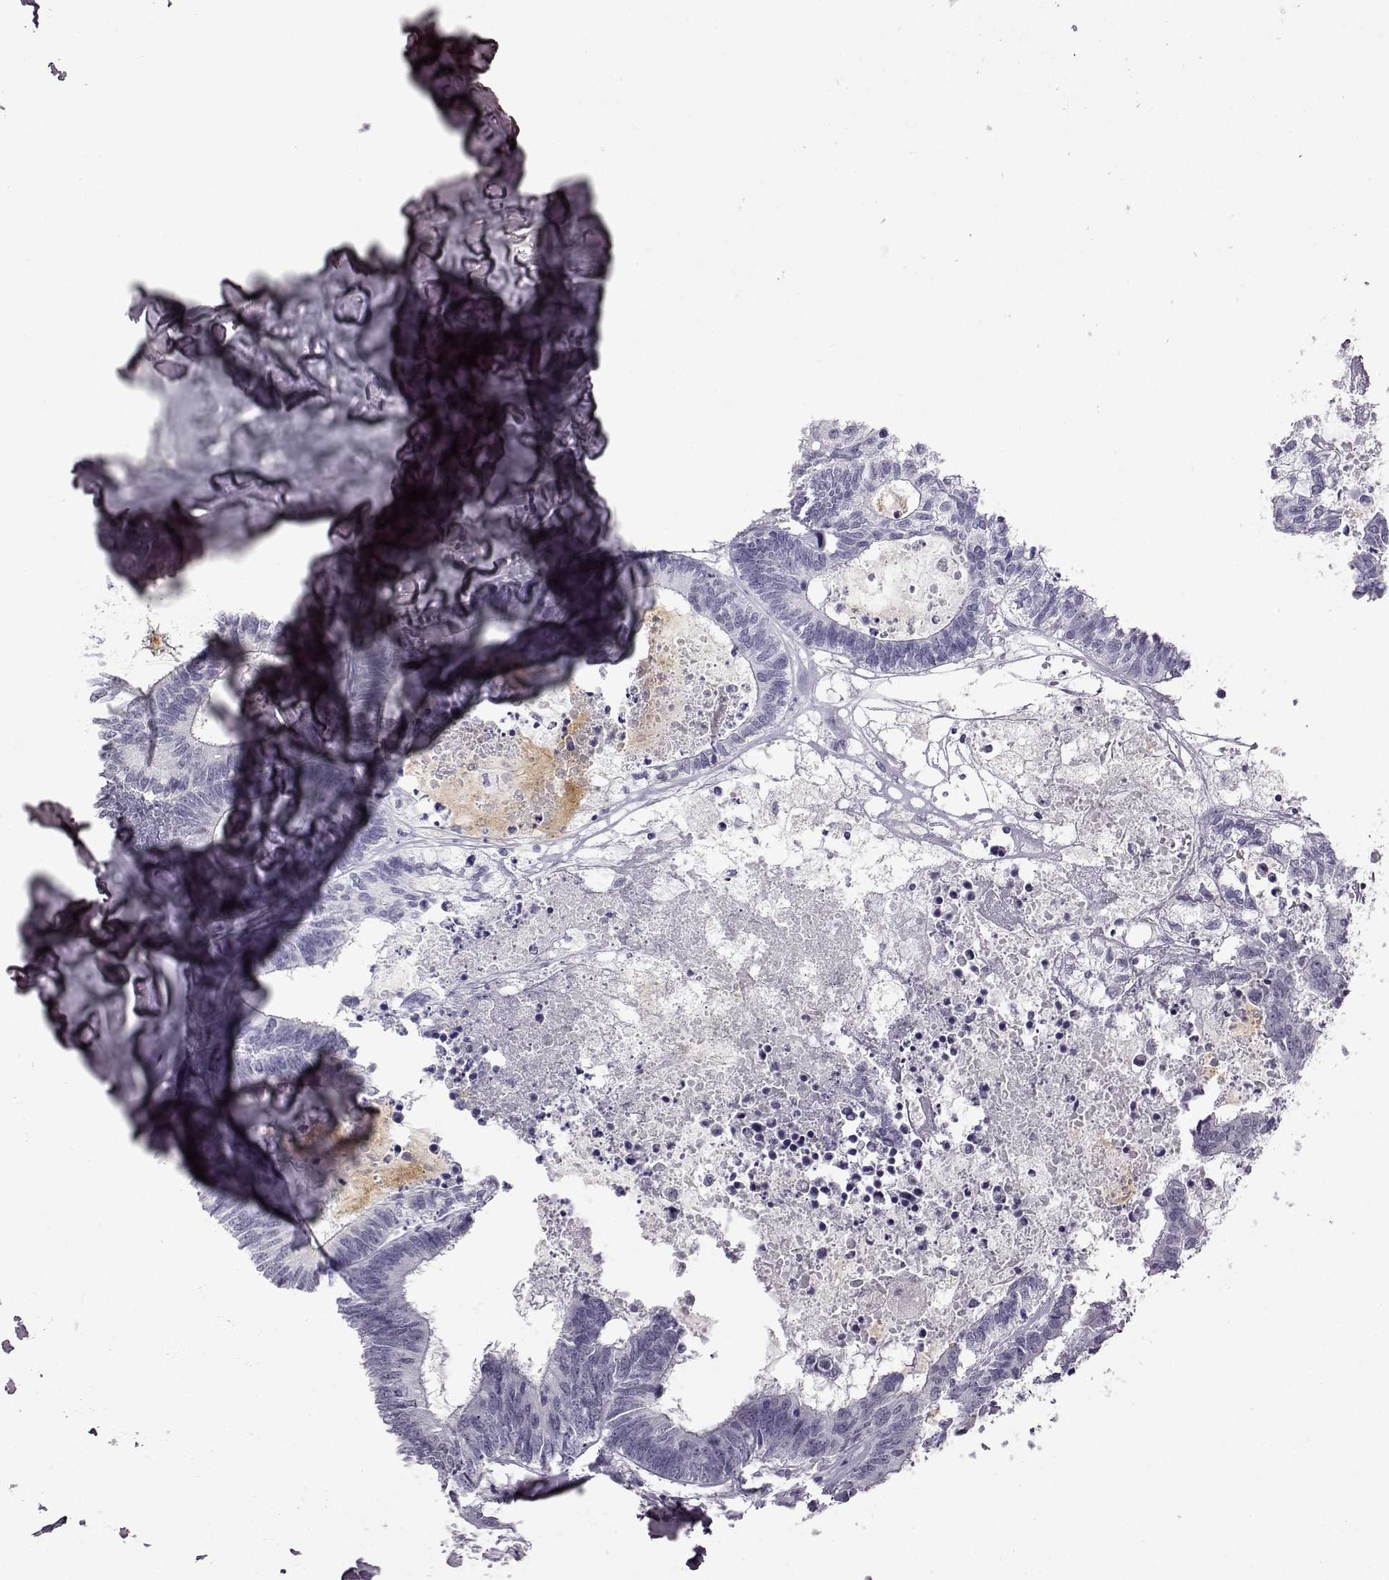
{"staining": {"intensity": "negative", "quantity": "none", "location": "none"}, "tissue": "colorectal cancer", "cell_type": "Tumor cells", "image_type": "cancer", "snomed": [{"axis": "morphology", "description": "Adenocarcinoma, NOS"}, {"axis": "topography", "description": "Colon"}, {"axis": "topography", "description": "Rectum"}], "caption": "A micrograph of human colorectal cancer is negative for staining in tumor cells.", "gene": "ADGRG2", "patient": {"sex": "male", "age": 57}}